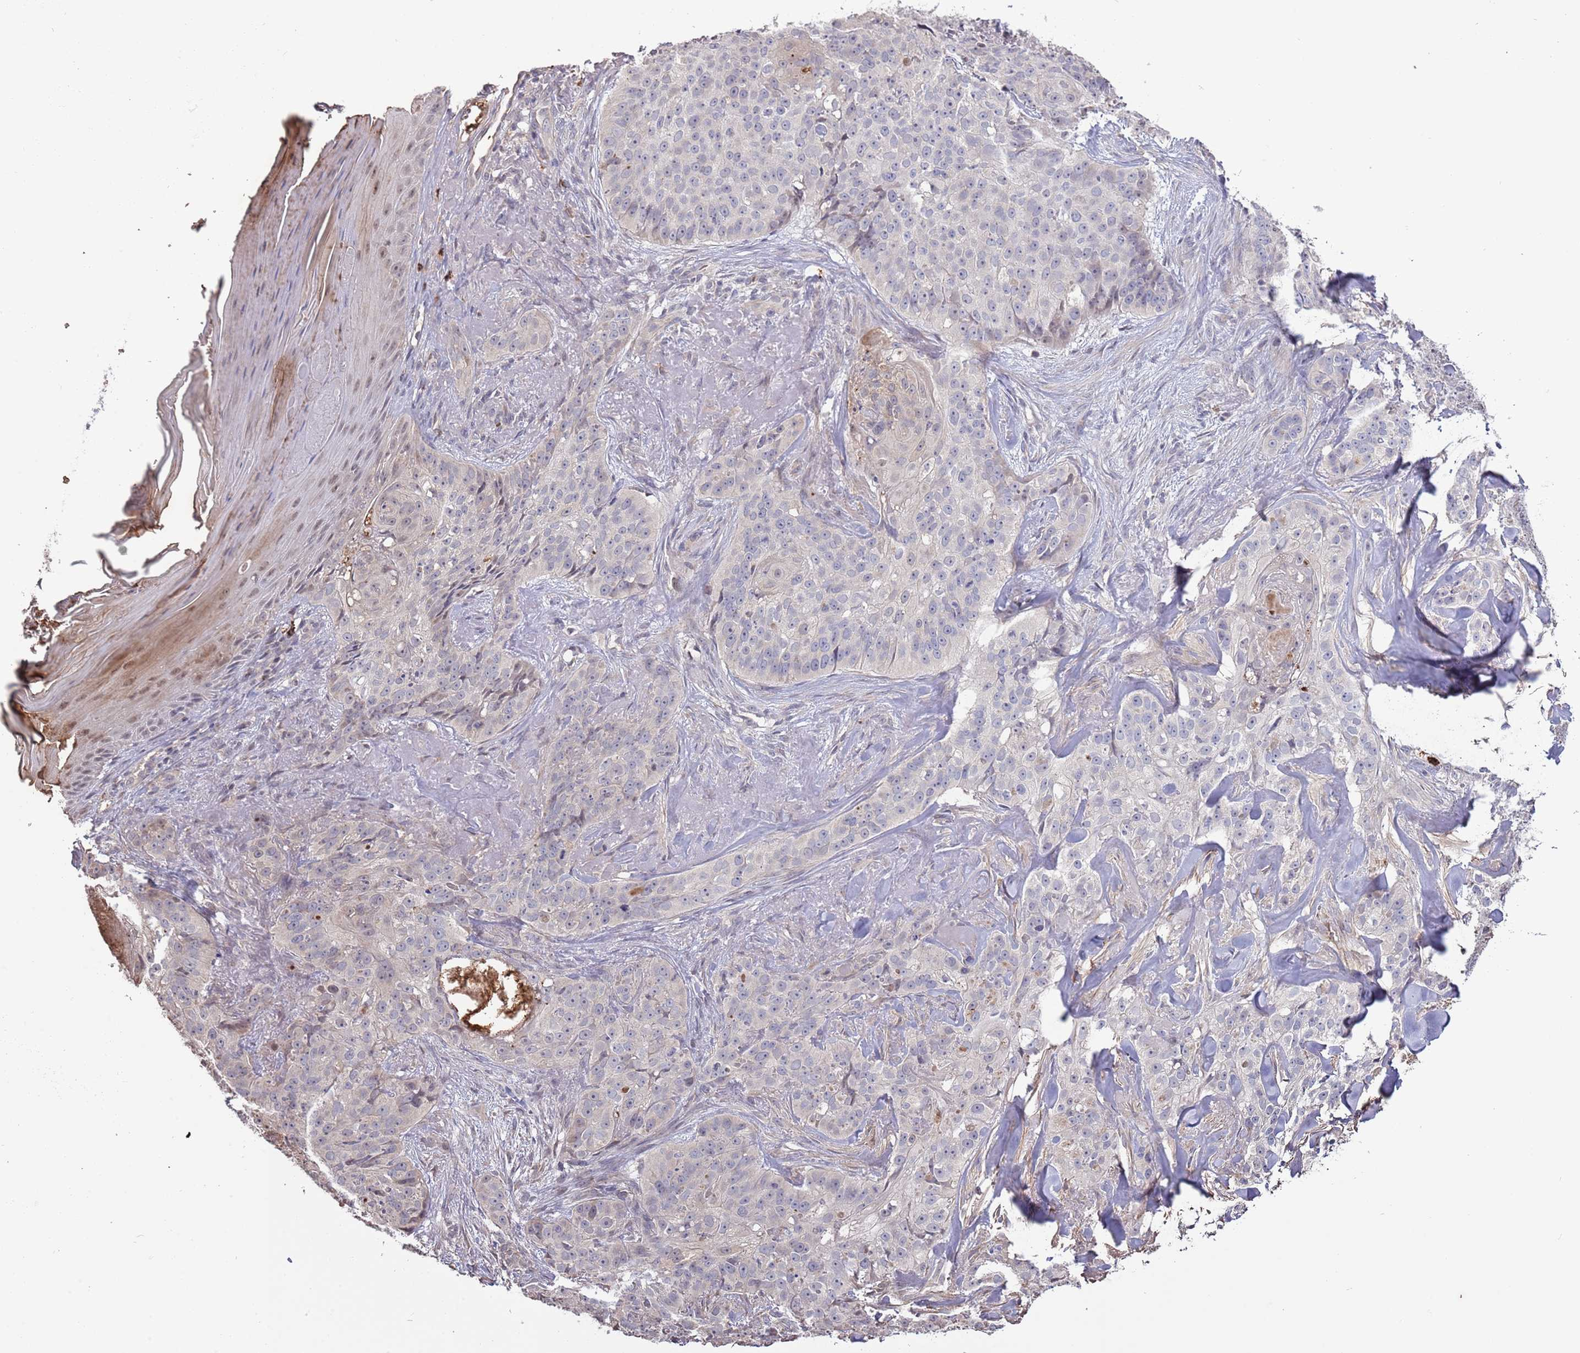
{"staining": {"intensity": "negative", "quantity": "none", "location": "none"}, "tissue": "skin cancer", "cell_type": "Tumor cells", "image_type": "cancer", "snomed": [{"axis": "morphology", "description": "Basal cell carcinoma"}, {"axis": "topography", "description": "Skin"}], "caption": "Histopathology image shows no protein expression in tumor cells of skin basal cell carcinoma tissue.", "gene": "P2RY13", "patient": {"sex": "female", "age": 92}}